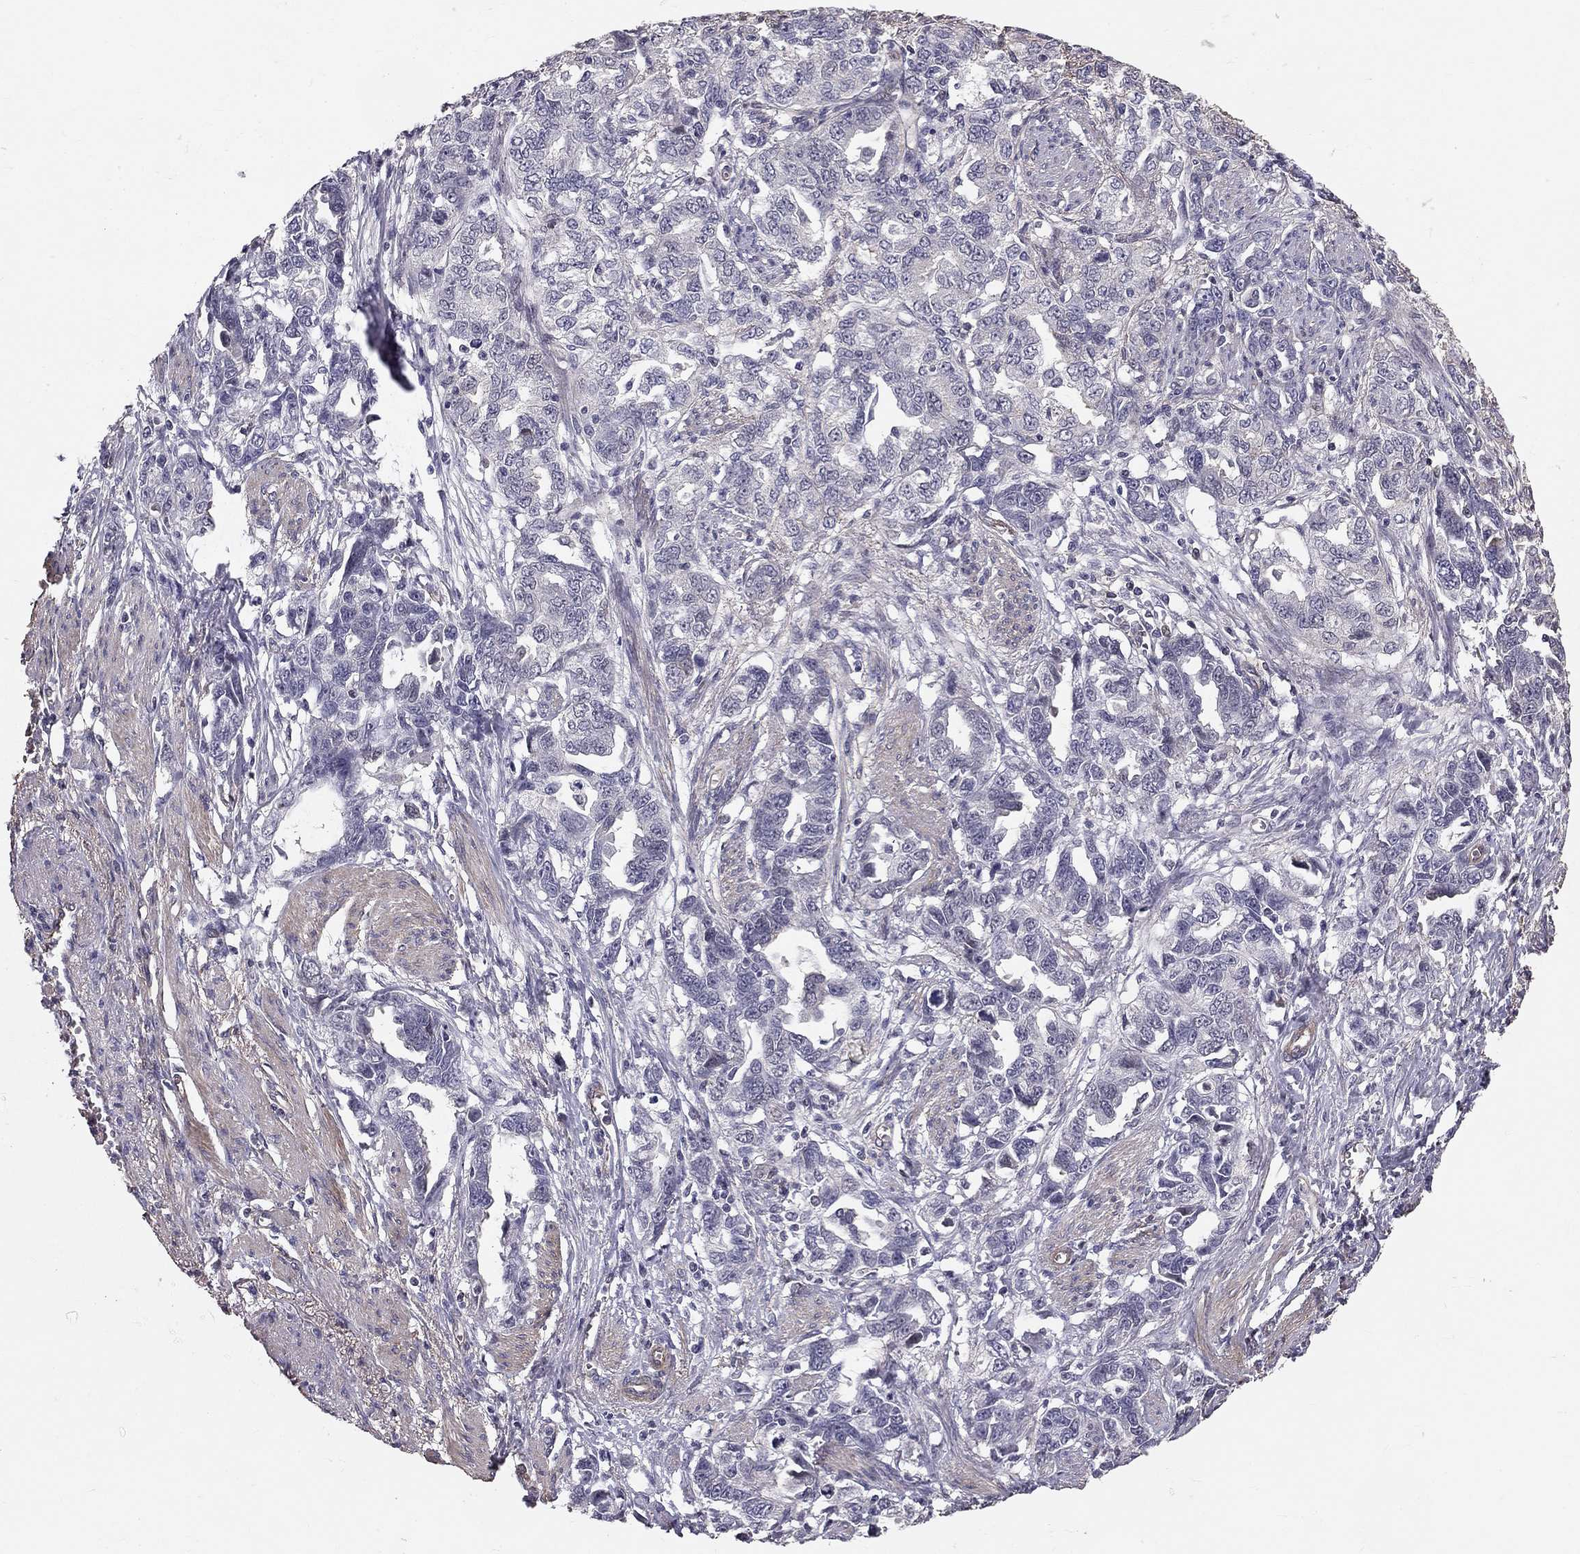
{"staining": {"intensity": "negative", "quantity": "none", "location": "none"}, "tissue": "ovarian cancer", "cell_type": "Tumor cells", "image_type": "cancer", "snomed": [{"axis": "morphology", "description": "Cystadenocarcinoma, serous, NOS"}, {"axis": "topography", "description": "Ovary"}], "caption": "Human ovarian cancer stained for a protein using IHC demonstrates no expression in tumor cells.", "gene": "GJB4", "patient": {"sex": "female", "age": 51}}